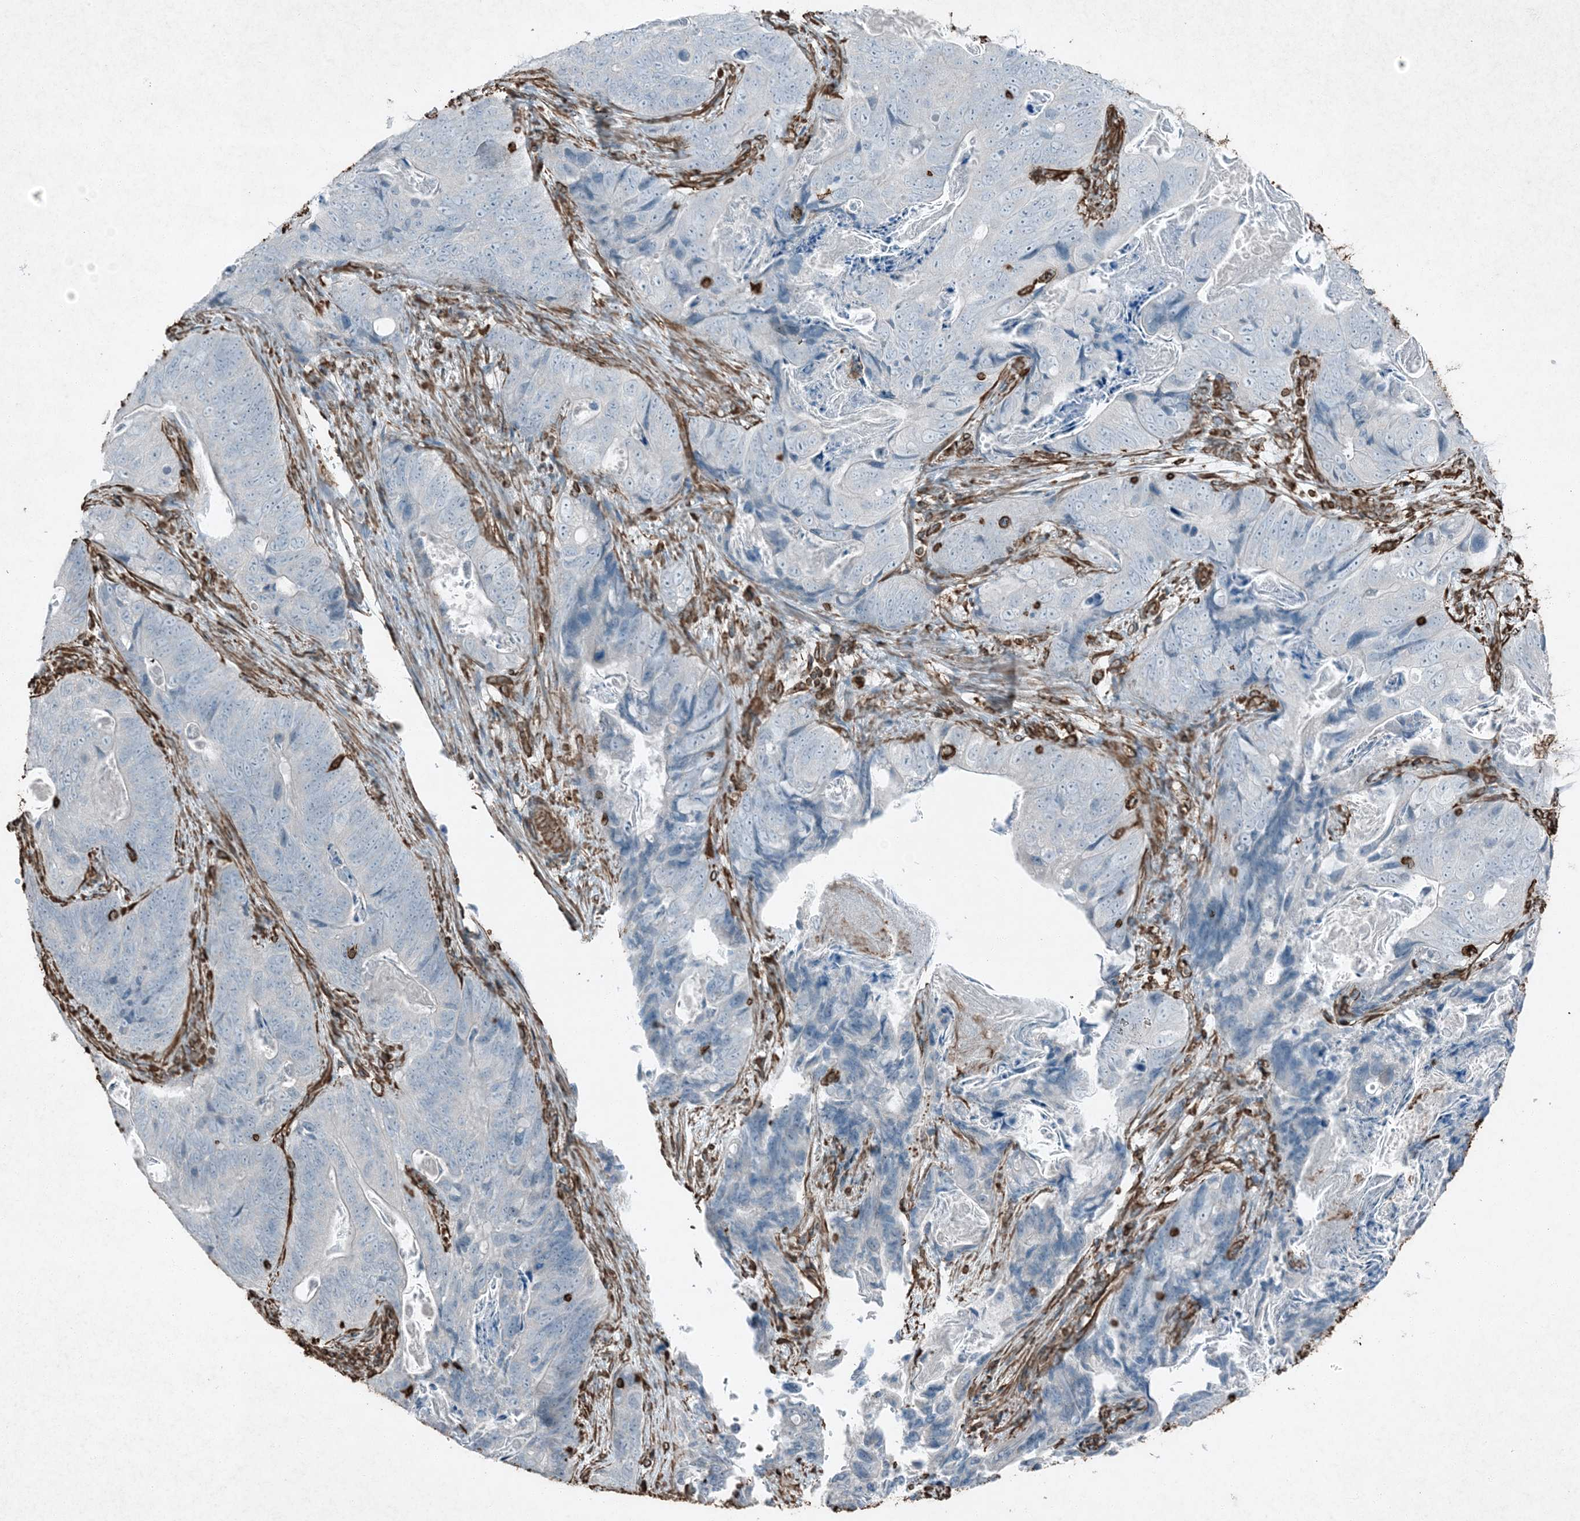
{"staining": {"intensity": "negative", "quantity": "none", "location": "none"}, "tissue": "stomach cancer", "cell_type": "Tumor cells", "image_type": "cancer", "snomed": [{"axis": "morphology", "description": "Normal tissue, NOS"}, {"axis": "morphology", "description": "Adenocarcinoma, NOS"}, {"axis": "topography", "description": "Stomach"}], "caption": "Stomach cancer was stained to show a protein in brown. There is no significant expression in tumor cells.", "gene": "RYK", "patient": {"sex": "female", "age": 89}}